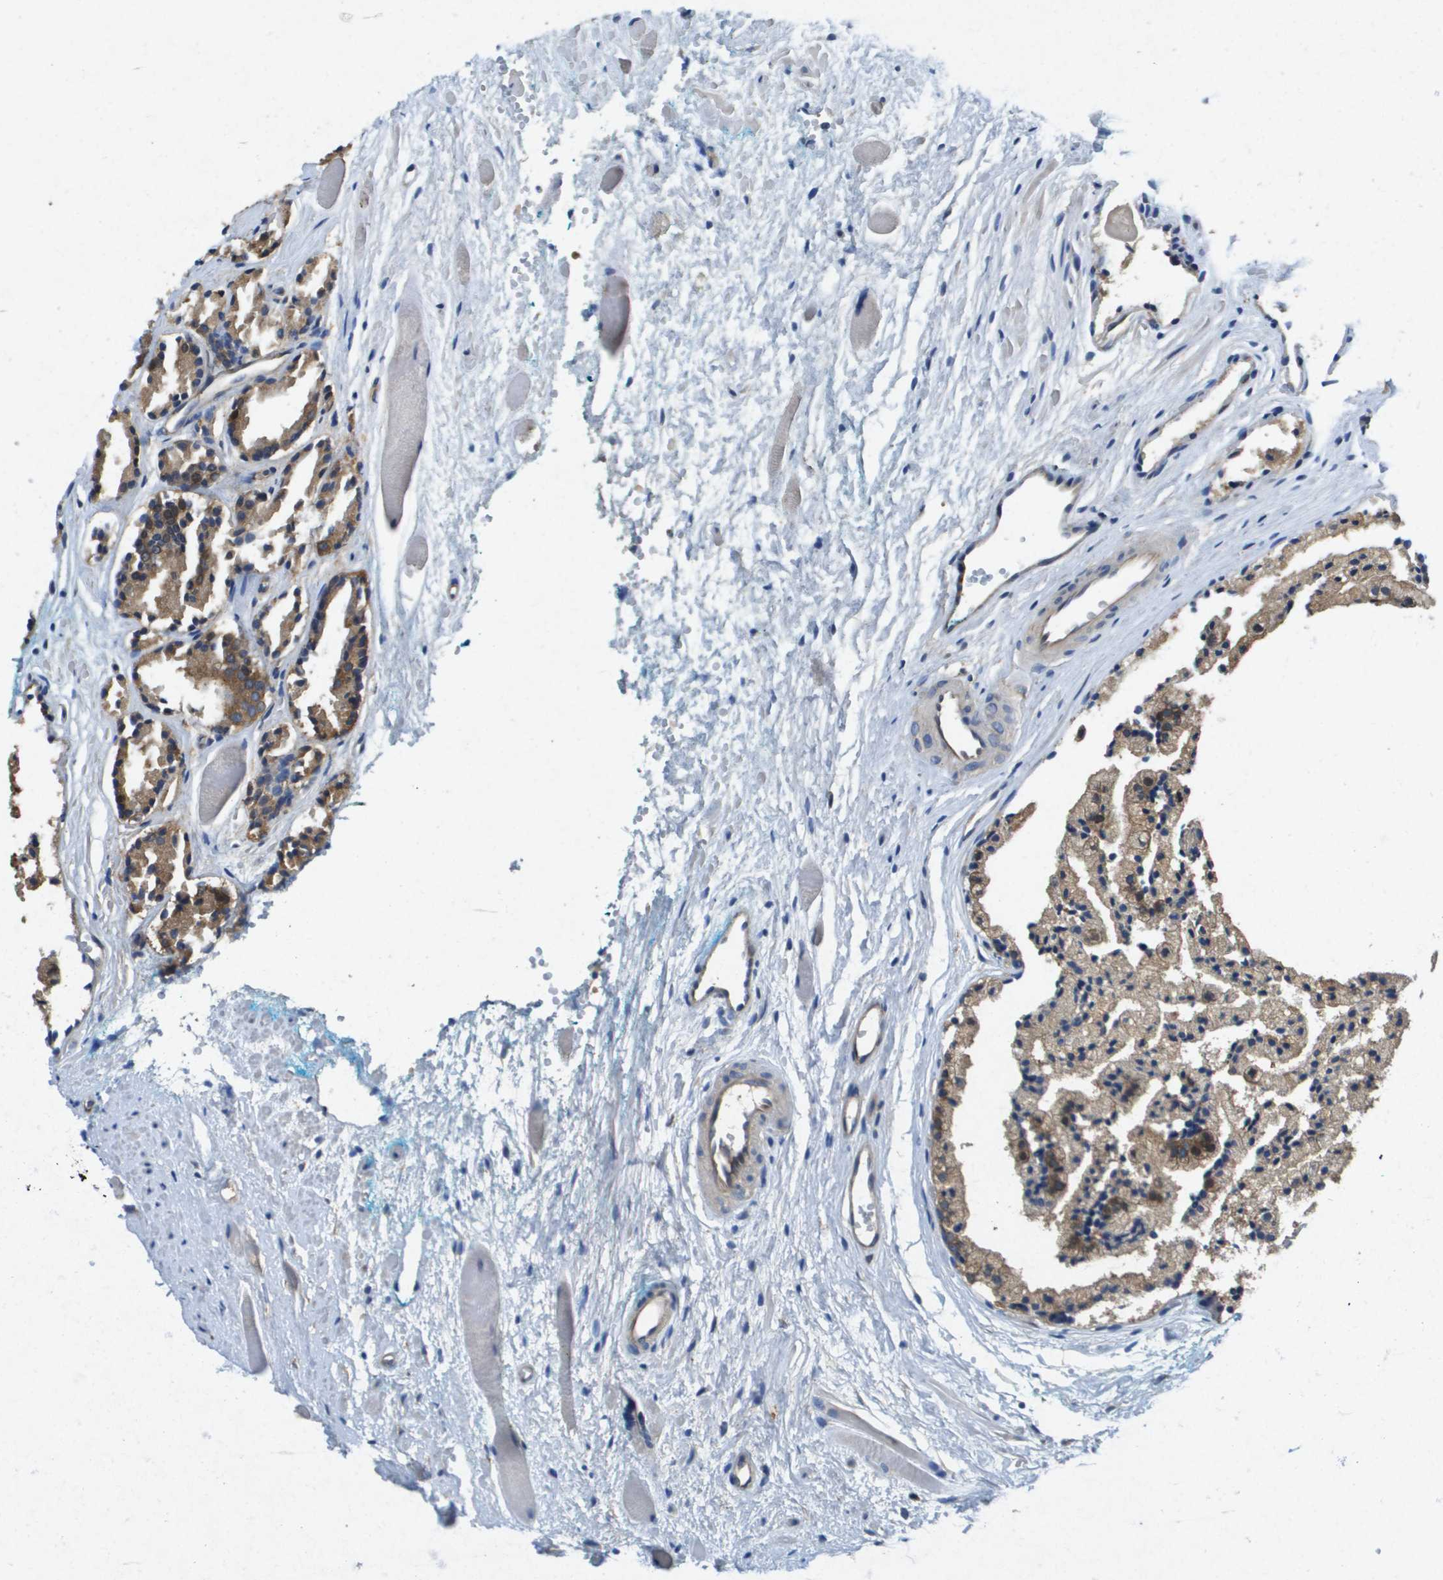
{"staining": {"intensity": "moderate", "quantity": ">75%", "location": "cytoplasmic/membranous"}, "tissue": "prostate cancer", "cell_type": "Tumor cells", "image_type": "cancer", "snomed": [{"axis": "morphology", "description": "Adenocarcinoma, Low grade"}, {"axis": "topography", "description": "Prostate"}], "caption": "A histopathology image of adenocarcinoma (low-grade) (prostate) stained for a protein demonstrates moderate cytoplasmic/membranous brown staining in tumor cells.", "gene": "PTPRT", "patient": {"sex": "male", "age": 57}}